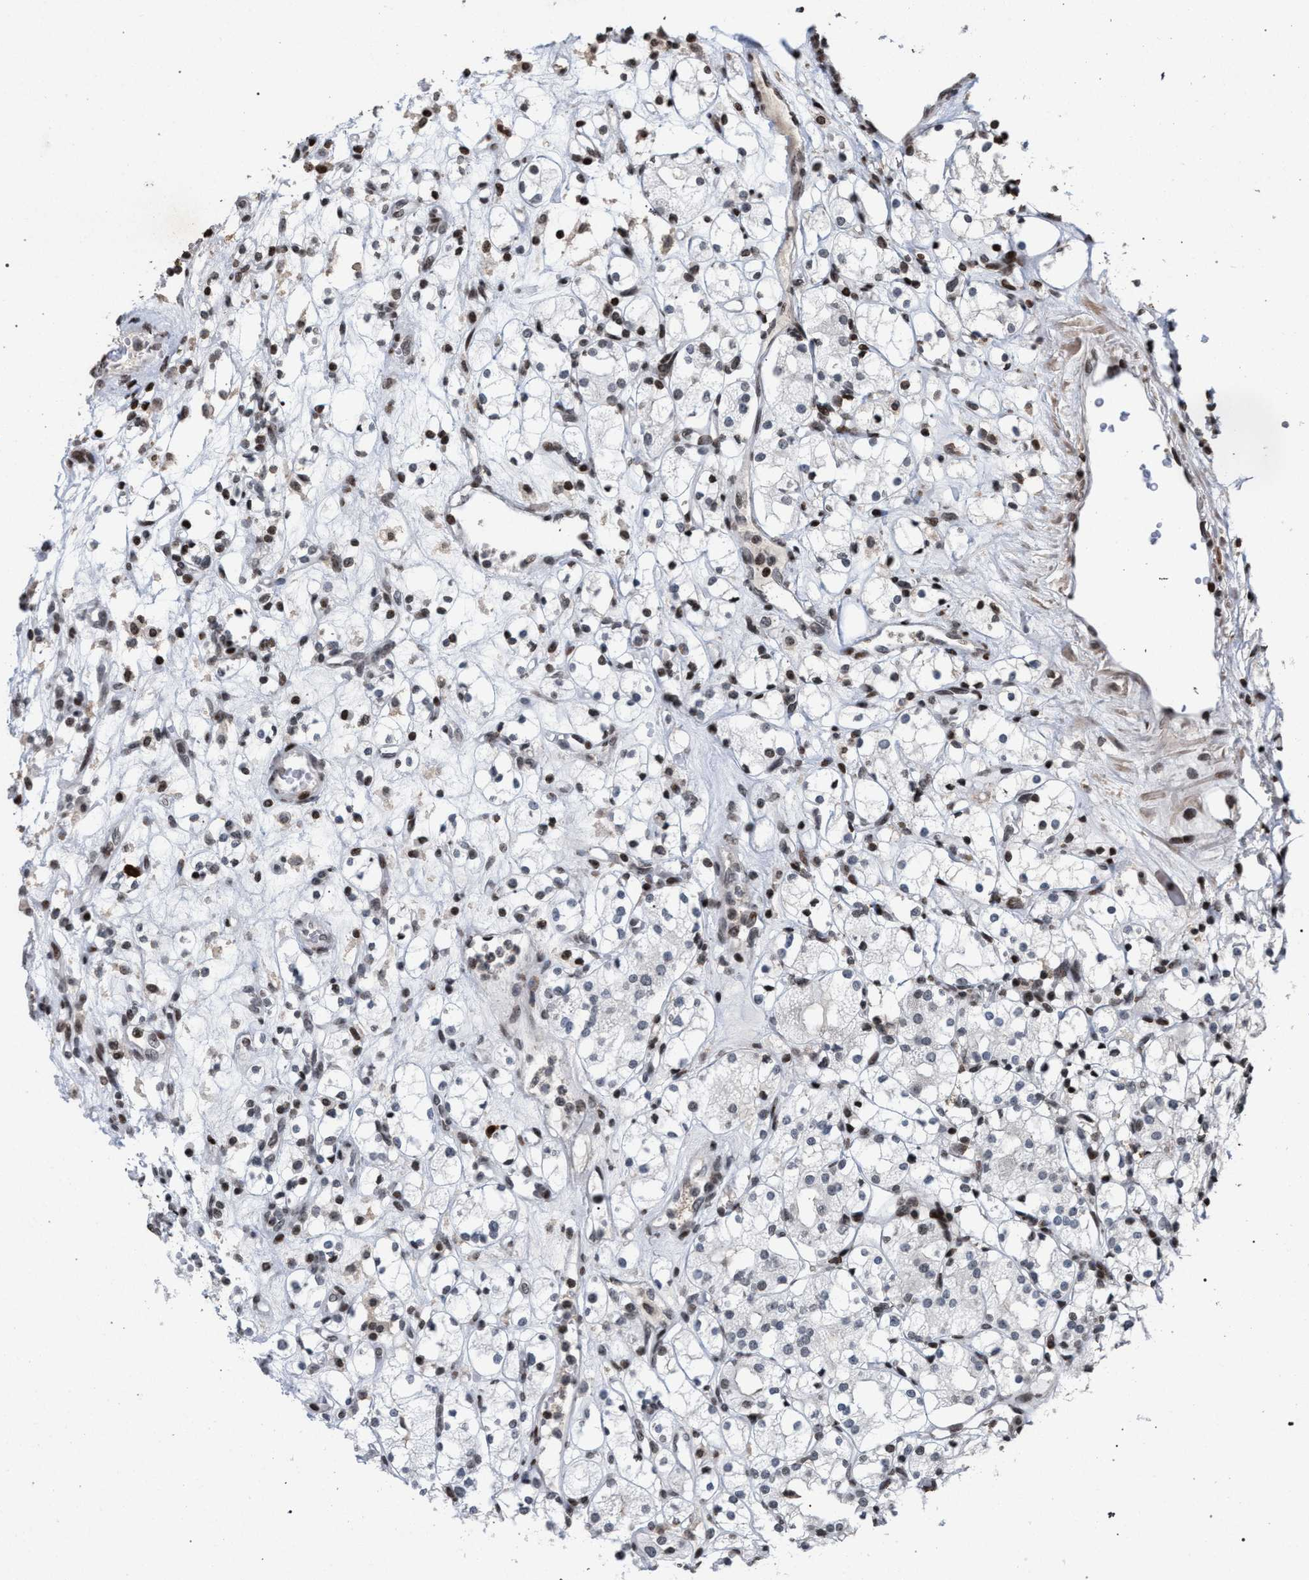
{"staining": {"intensity": "weak", "quantity": "<25%", "location": "nuclear"}, "tissue": "renal cancer", "cell_type": "Tumor cells", "image_type": "cancer", "snomed": [{"axis": "morphology", "description": "Adenocarcinoma, NOS"}, {"axis": "topography", "description": "Kidney"}], "caption": "Photomicrograph shows no protein staining in tumor cells of renal cancer (adenocarcinoma) tissue.", "gene": "FOXD3", "patient": {"sex": "male", "age": 77}}